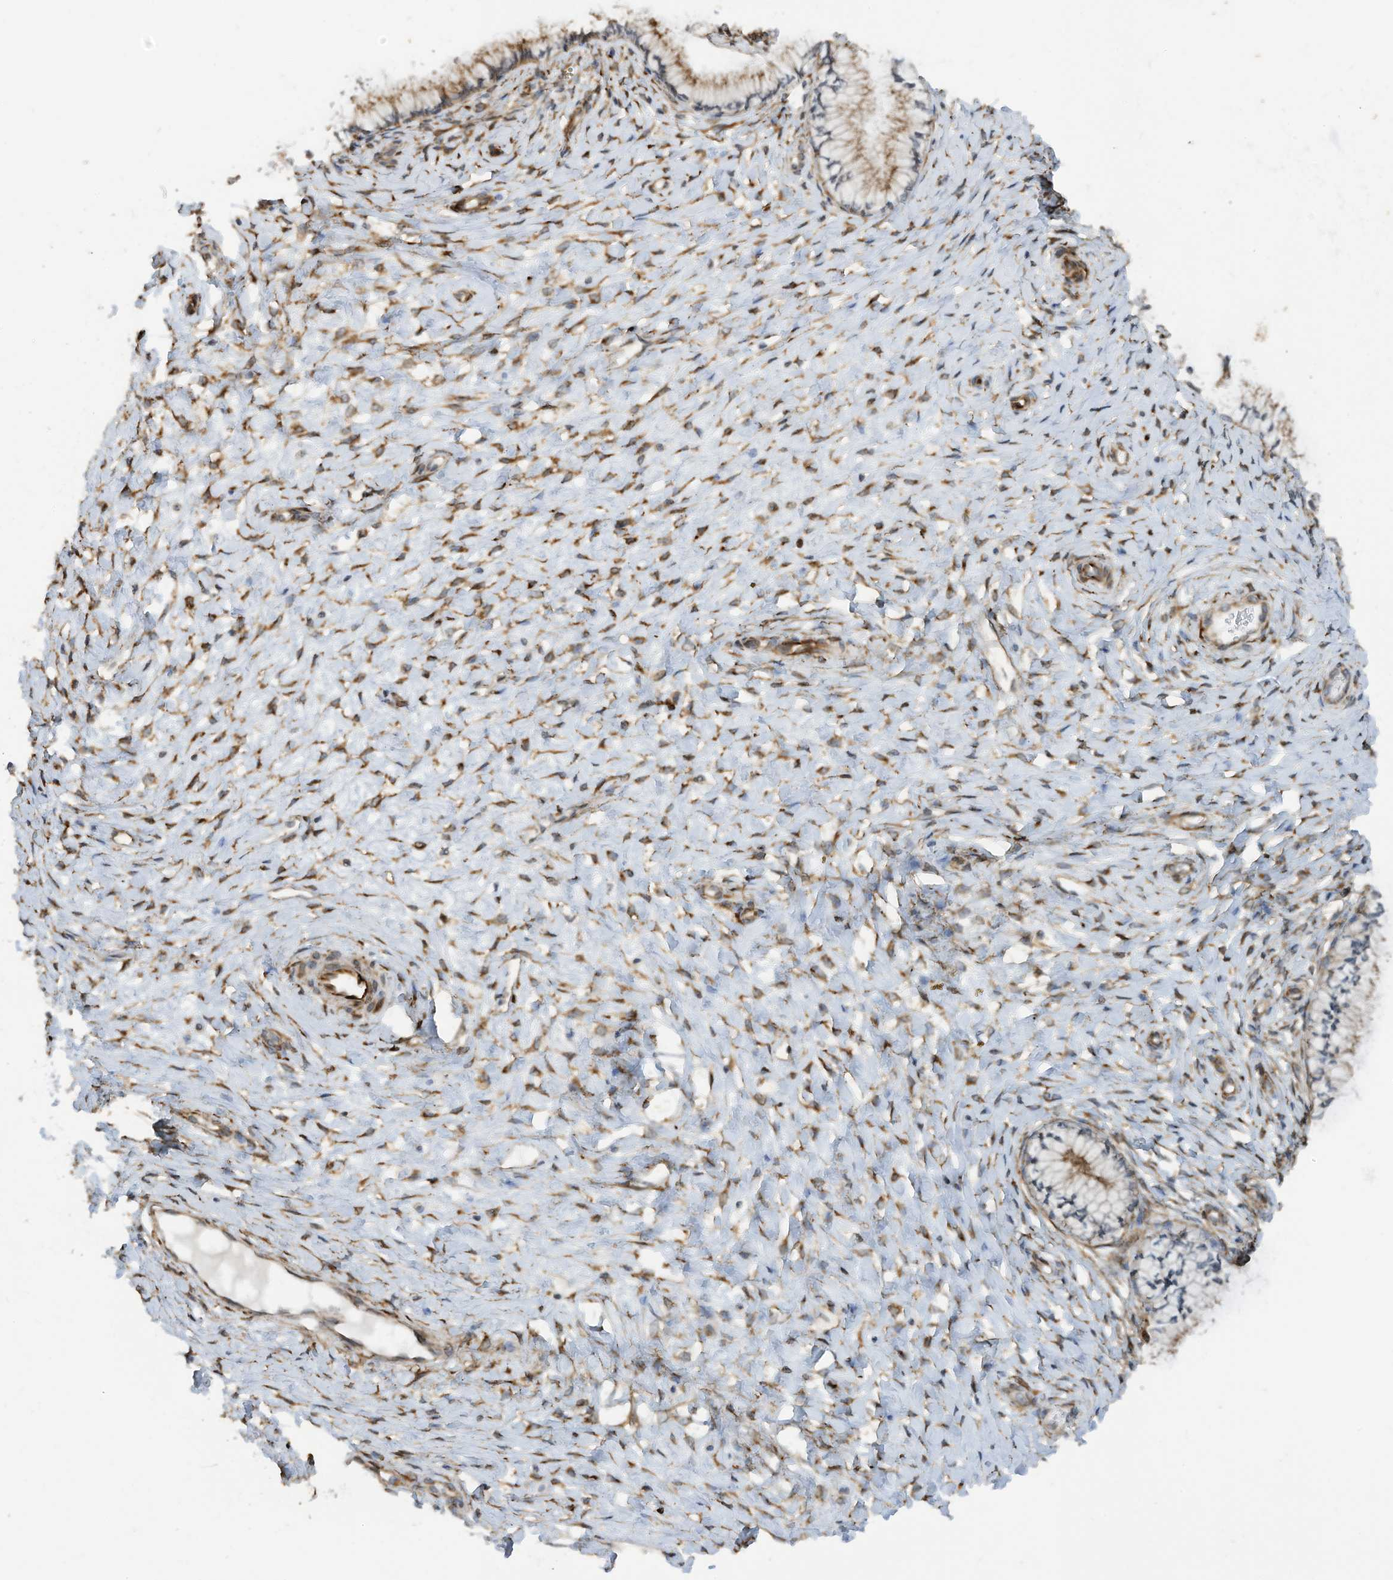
{"staining": {"intensity": "moderate", "quantity": "25%-75%", "location": "cytoplasmic/membranous"}, "tissue": "cervix", "cell_type": "Glandular cells", "image_type": "normal", "snomed": [{"axis": "morphology", "description": "Normal tissue, NOS"}, {"axis": "topography", "description": "Cervix"}], "caption": "A medium amount of moderate cytoplasmic/membranous staining is identified in about 25%-75% of glandular cells in unremarkable cervix. The protein of interest is shown in brown color, while the nuclei are stained blue.", "gene": "ZBTB45", "patient": {"sex": "female", "age": 36}}